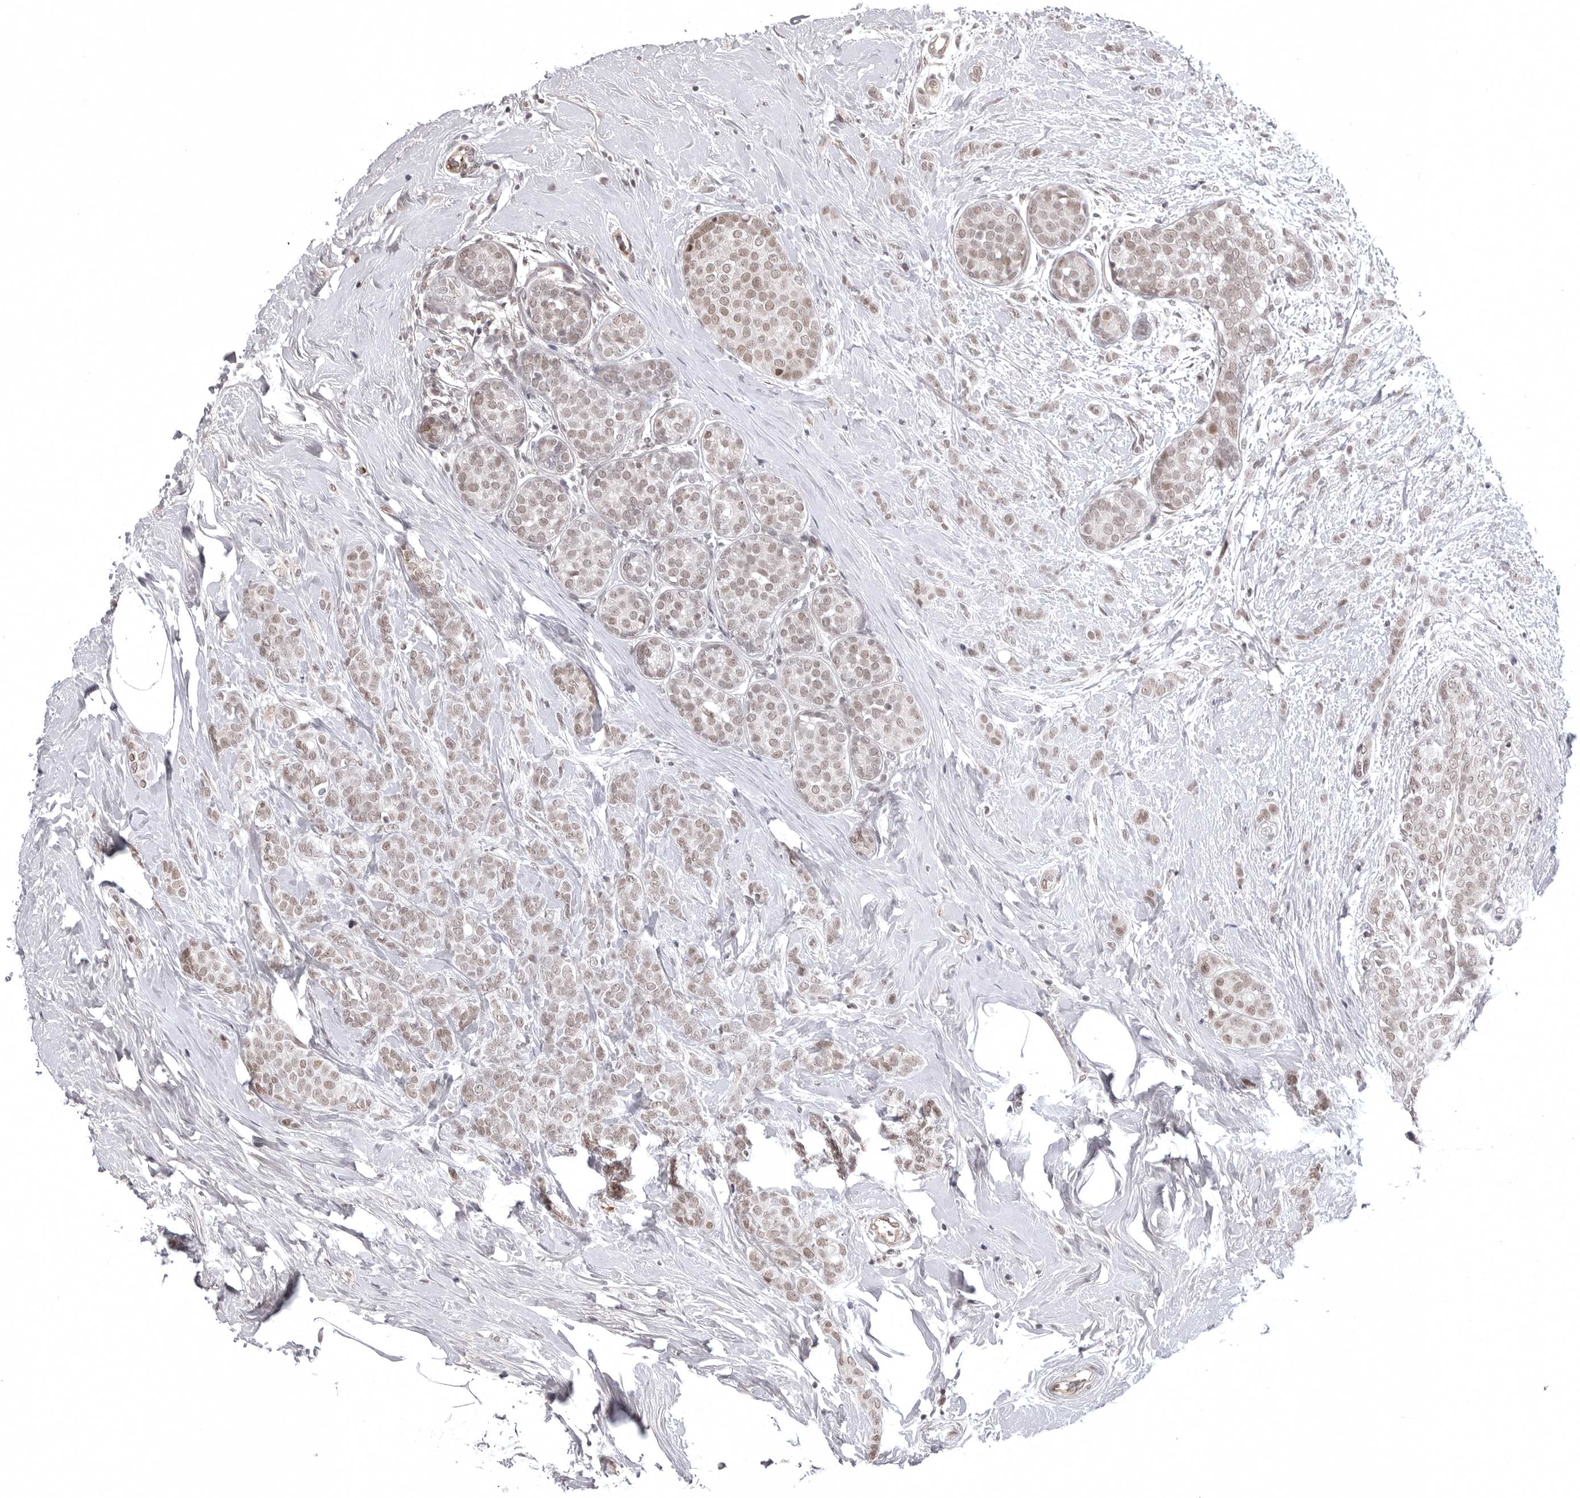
{"staining": {"intensity": "weak", "quantity": ">75%", "location": "nuclear"}, "tissue": "breast cancer", "cell_type": "Tumor cells", "image_type": "cancer", "snomed": [{"axis": "morphology", "description": "Lobular carcinoma, in situ"}, {"axis": "morphology", "description": "Lobular carcinoma"}, {"axis": "topography", "description": "Breast"}], "caption": "Weak nuclear positivity is seen in approximately >75% of tumor cells in lobular carcinoma (breast).", "gene": "PHF3", "patient": {"sex": "female", "age": 41}}